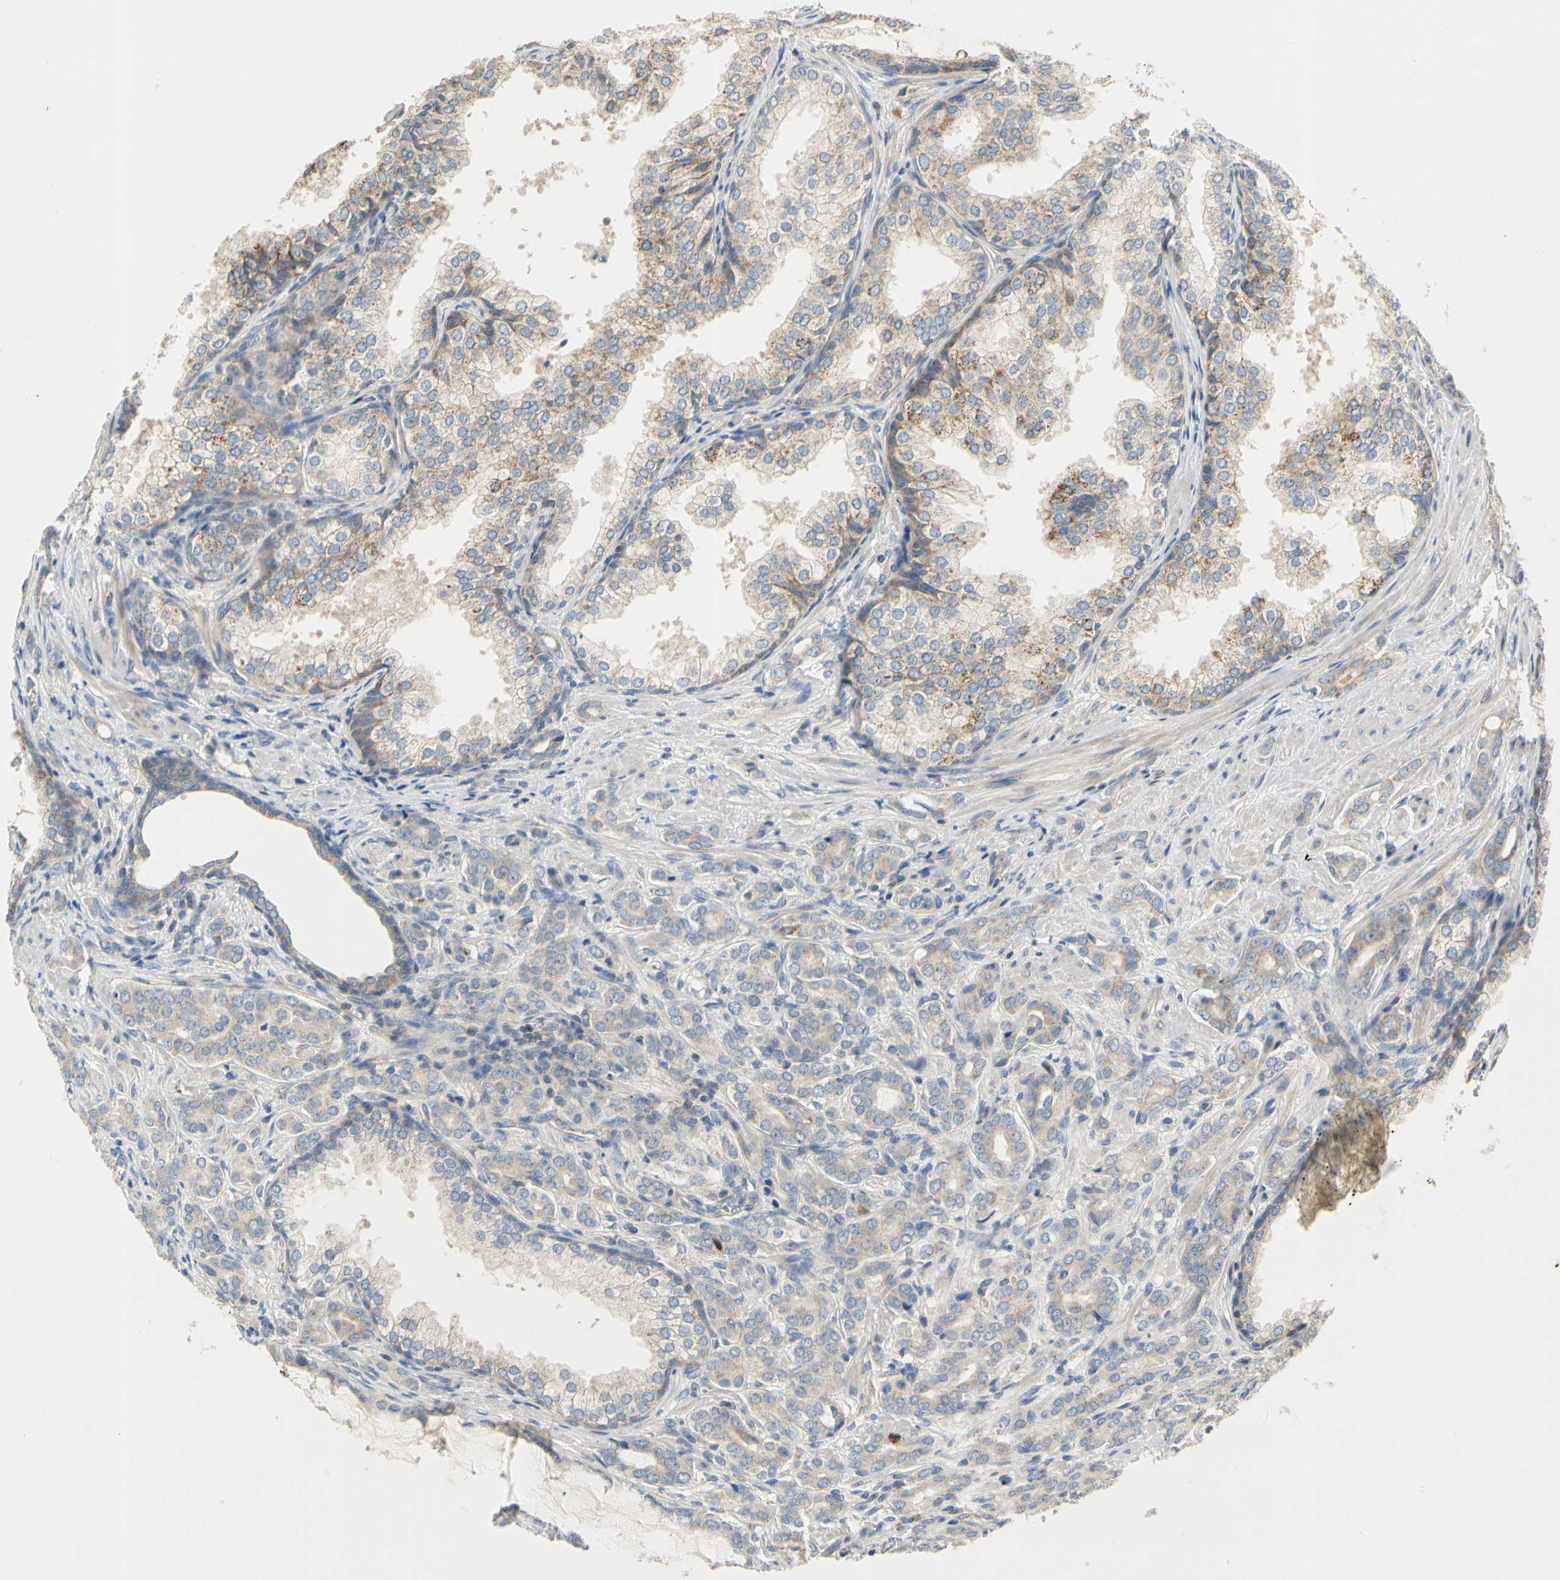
{"staining": {"intensity": "moderate", "quantity": ">75%", "location": "cytoplasmic/membranous"}, "tissue": "prostate cancer", "cell_type": "Tumor cells", "image_type": "cancer", "snomed": [{"axis": "morphology", "description": "Adenocarcinoma, High grade"}, {"axis": "topography", "description": "Prostate"}], "caption": "Tumor cells exhibit medium levels of moderate cytoplasmic/membranous positivity in about >75% of cells in human prostate cancer.", "gene": "KLHDC8B", "patient": {"sex": "male", "age": 64}}